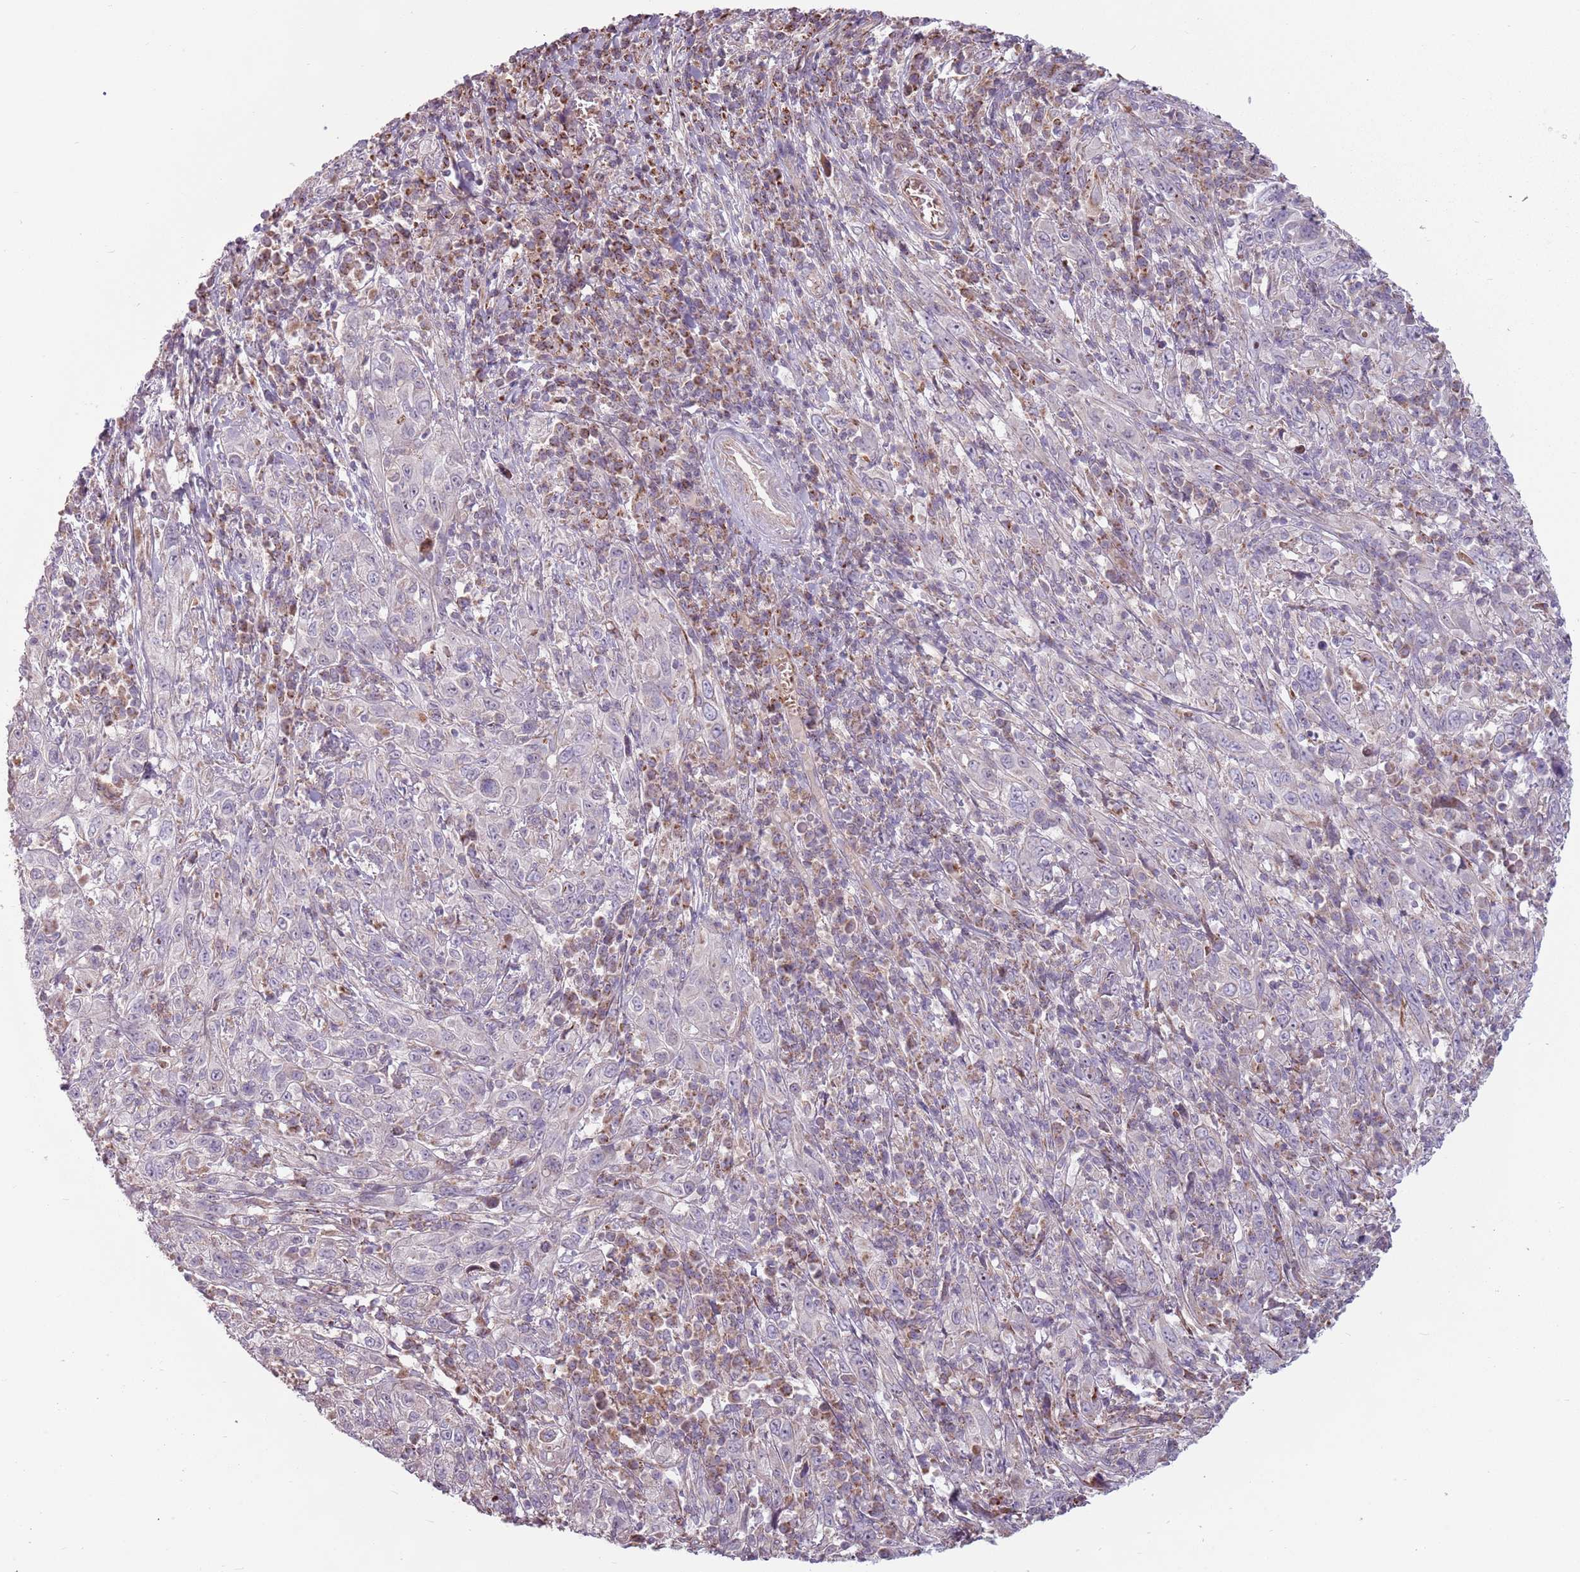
{"staining": {"intensity": "negative", "quantity": "none", "location": "none"}, "tissue": "cervical cancer", "cell_type": "Tumor cells", "image_type": "cancer", "snomed": [{"axis": "morphology", "description": "Squamous cell carcinoma, NOS"}, {"axis": "topography", "description": "Cervix"}], "caption": "Protein analysis of cervical squamous cell carcinoma exhibits no significant positivity in tumor cells.", "gene": "ZNF530", "patient": {"sex": "female", "age": 46}}